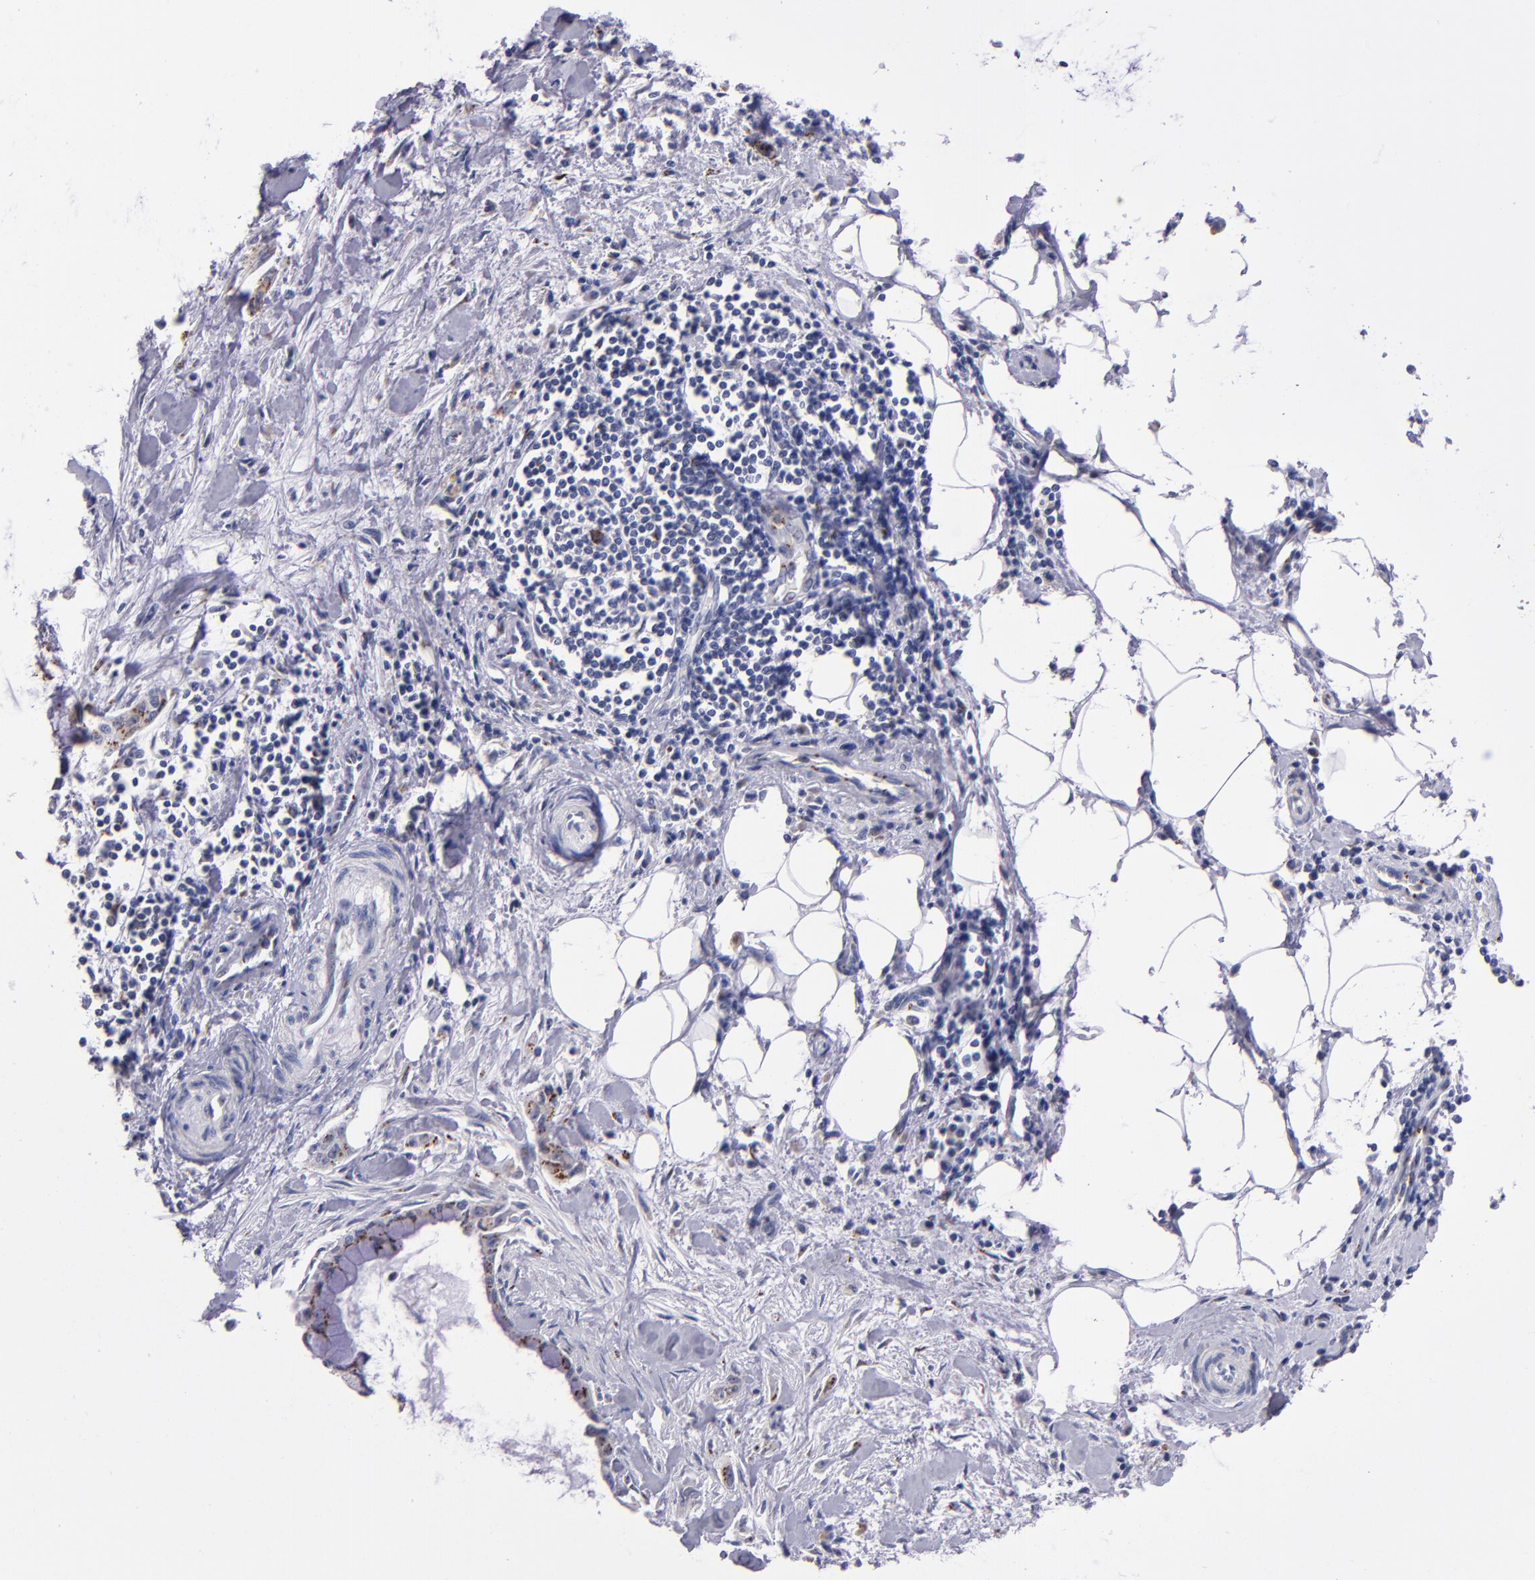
{"staining": {"intensity": "strong", "quantity": ">75%", "location": "cytoplasmic/membranous"}, "tissue": "pancreatic cancer", "cell_type": "Tumor cells", "image_type": "cancer", "snomed": [{"axis": "morphology", "description": "Adenocarcinoma, NOS"}, {"axis": "topography", "description": "Pancreas"}], "caption": "Protein staining of pancreatic cancer (adenocarcinoma) tissue demonstrates strong cytoplasmic/membranous expression in about >75% of tumor cells. (DAB (3,3'-diaminobenzidine) IHC with brightfield microscopy, high magnification).", "gene": "RAB41", "patient": {"sex": "male", "age": 59}}